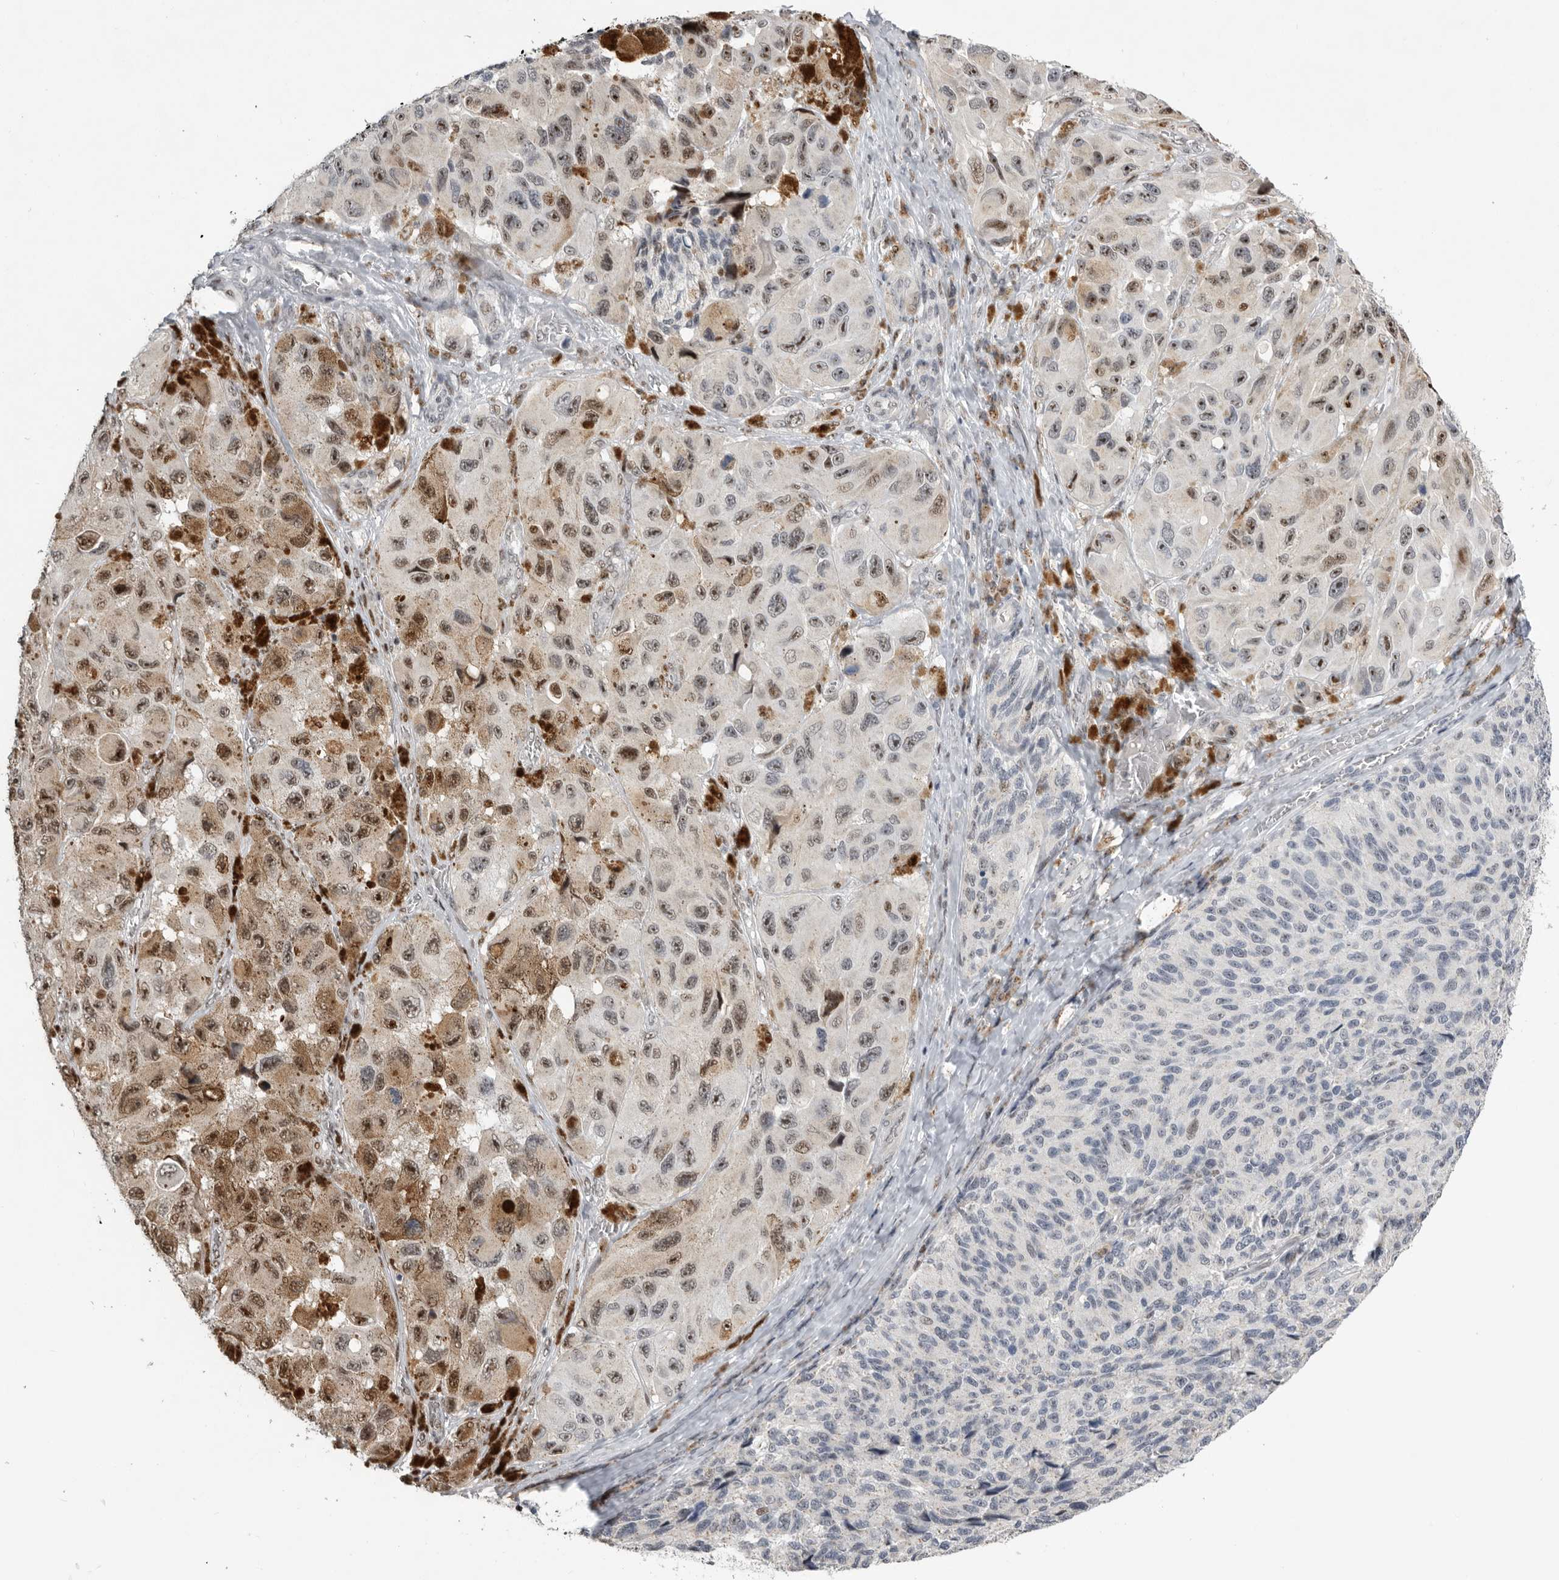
{"staining": {"intensity": "moderate", "quantity": "<25%", "location": "cytoplasmic/membranous,nuclear"}, "tissue": "melanoma", "cell_type": "Tumor cells", "image_type": "cancer", "snomed": [{"axis": "morphology", "description": "Malignant melanoma, NOS"}, {"axis": "topography", "description": "Skin"}], "caption": "Human melanoma stained for a protein (brown) exhibits moderate cytoplasmic/membranous and nuclear positive positivity in approximately <25% of tumor cells.", "gene": "PCMTD1", "patient": {"sex": "female", "age": 73}}